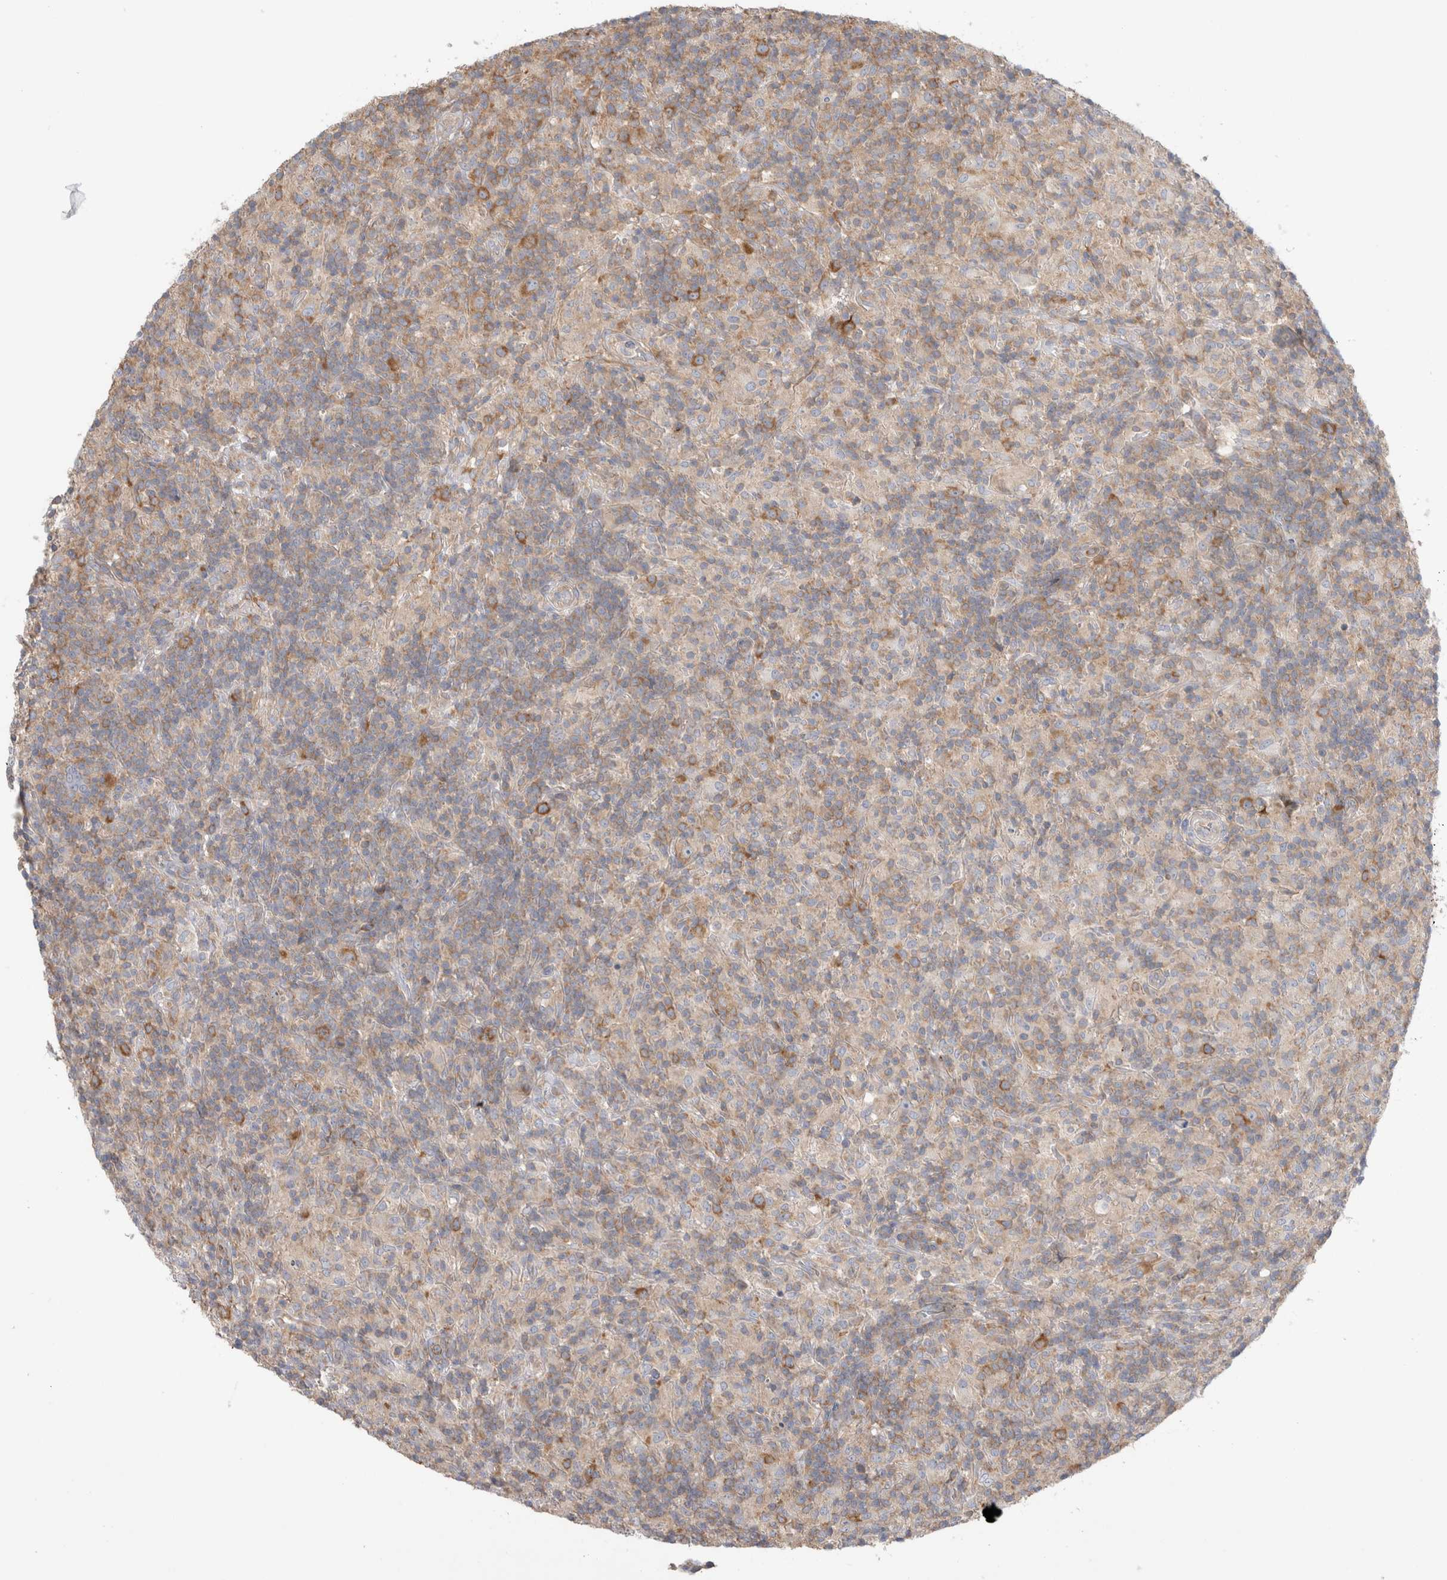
{"staining": {"intensity": "moderate", "quantity": "25%-75%", "location": "cytoplasmic/membranous"}, "tissue": "lymphoma", "cell_type": "Tumor cells", "image_type": "cancer", "snomed": [{"axis": "morphology", "description": "Hodgkin's disease, NOS"}, {"axis": "topography", "description": "Lymph node"}], "caption": "The photomicrograph demonstrates immunohistochemical staining of lymphoma. There is moderate cytoplasmic/membranous positivity is identified in approximately 25%-75% of tumor cells.", "gene": "ZNF23", "patient": {"sex": "male", "age": 70}}